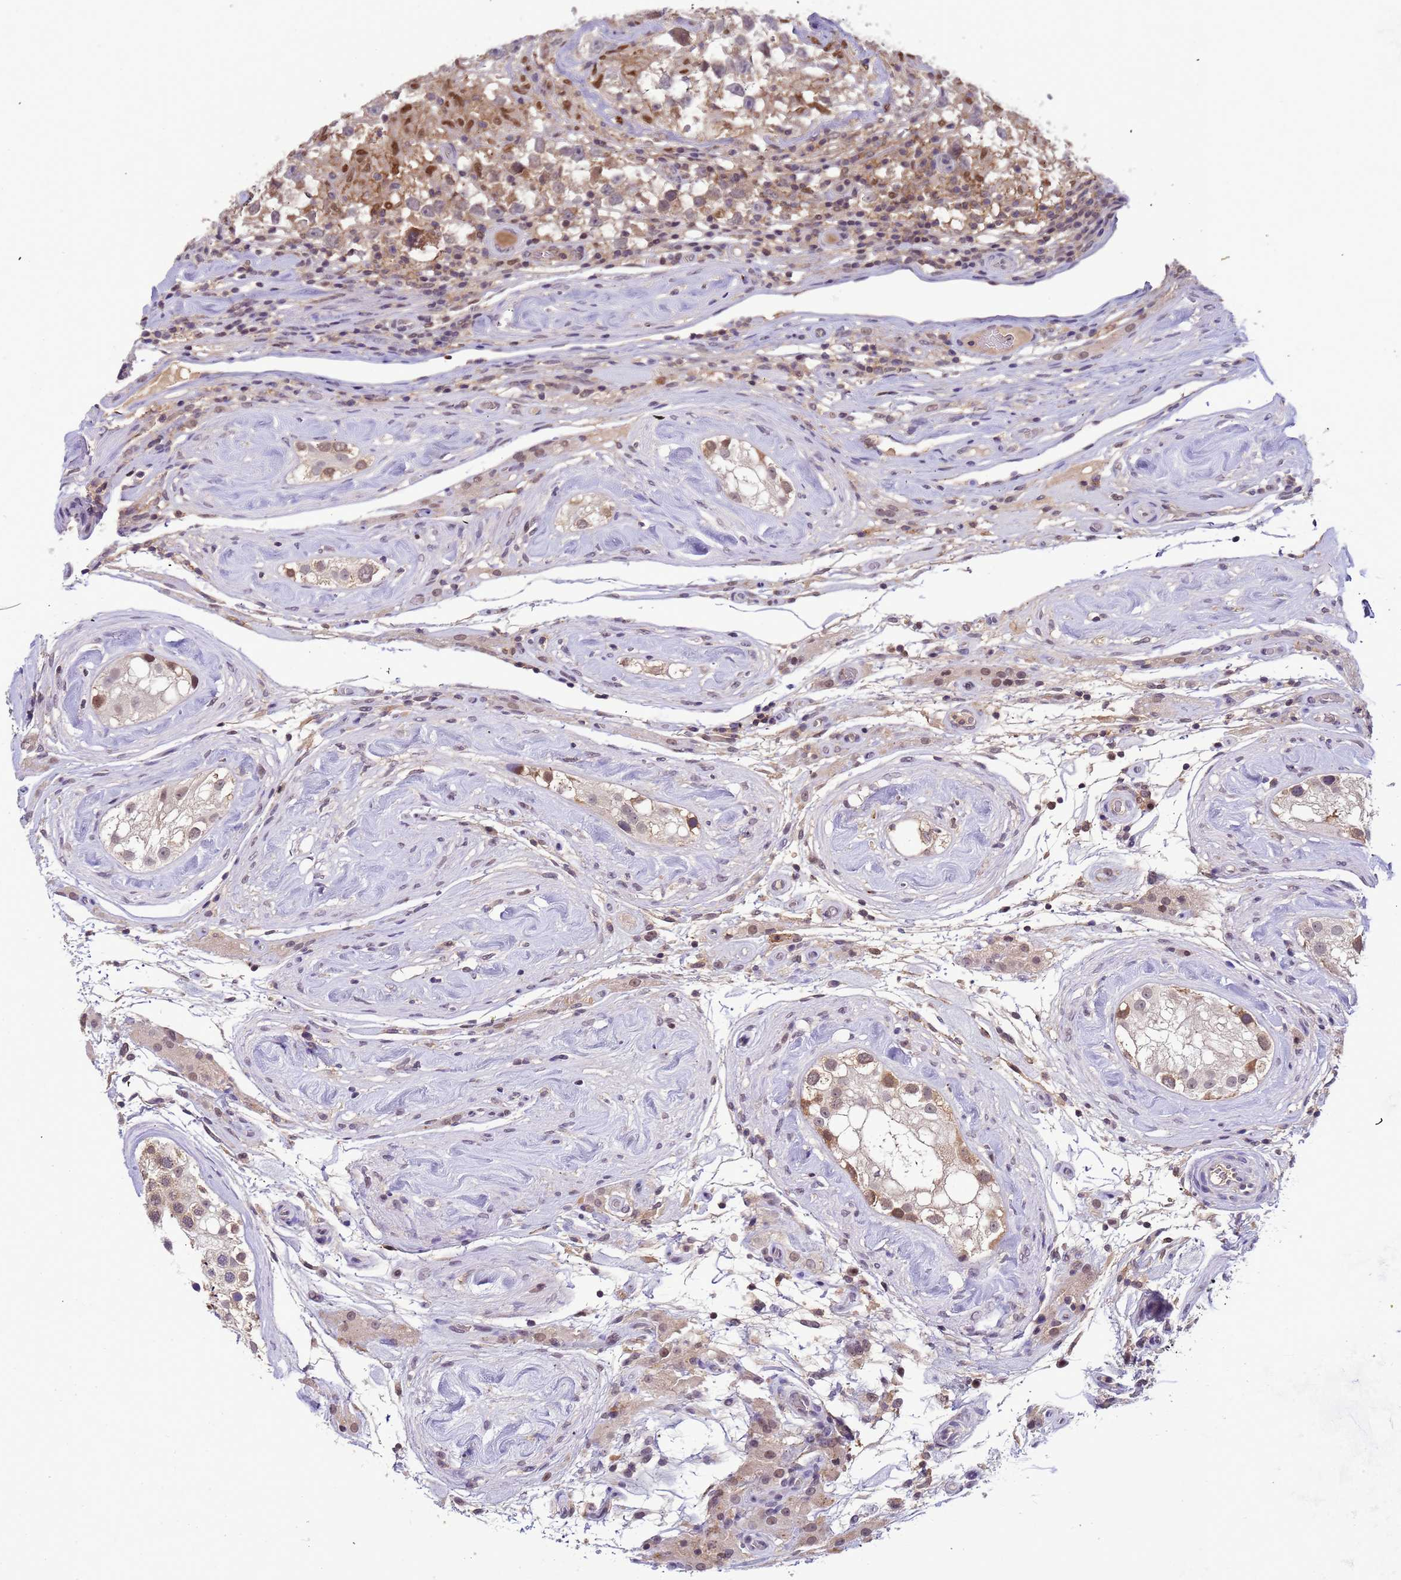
{"staining": {"intensity": "weak", "quantity": ">75%", "location": "cytoplasmic/membranous"}, "tissue": "testis cancer", "cell_type": "Tumor cells", "image_type": "cancer", "snomed": [{"axis": "morphology", "description": "Seminoma, NOS"}, {"axis": "topography", "description": "Testis"}], "caption": "Protein expression analysis of human seminoma (testis) reveals weak cytoplasmic/membranous expression in approximately >75% of tumor cells. (DAB (3,3'-diaminobenzidine) = brown stain, brightfield microscopy at high magnification).", "gene": "CD53", "patient": {"sex": "male", "age": 46}}